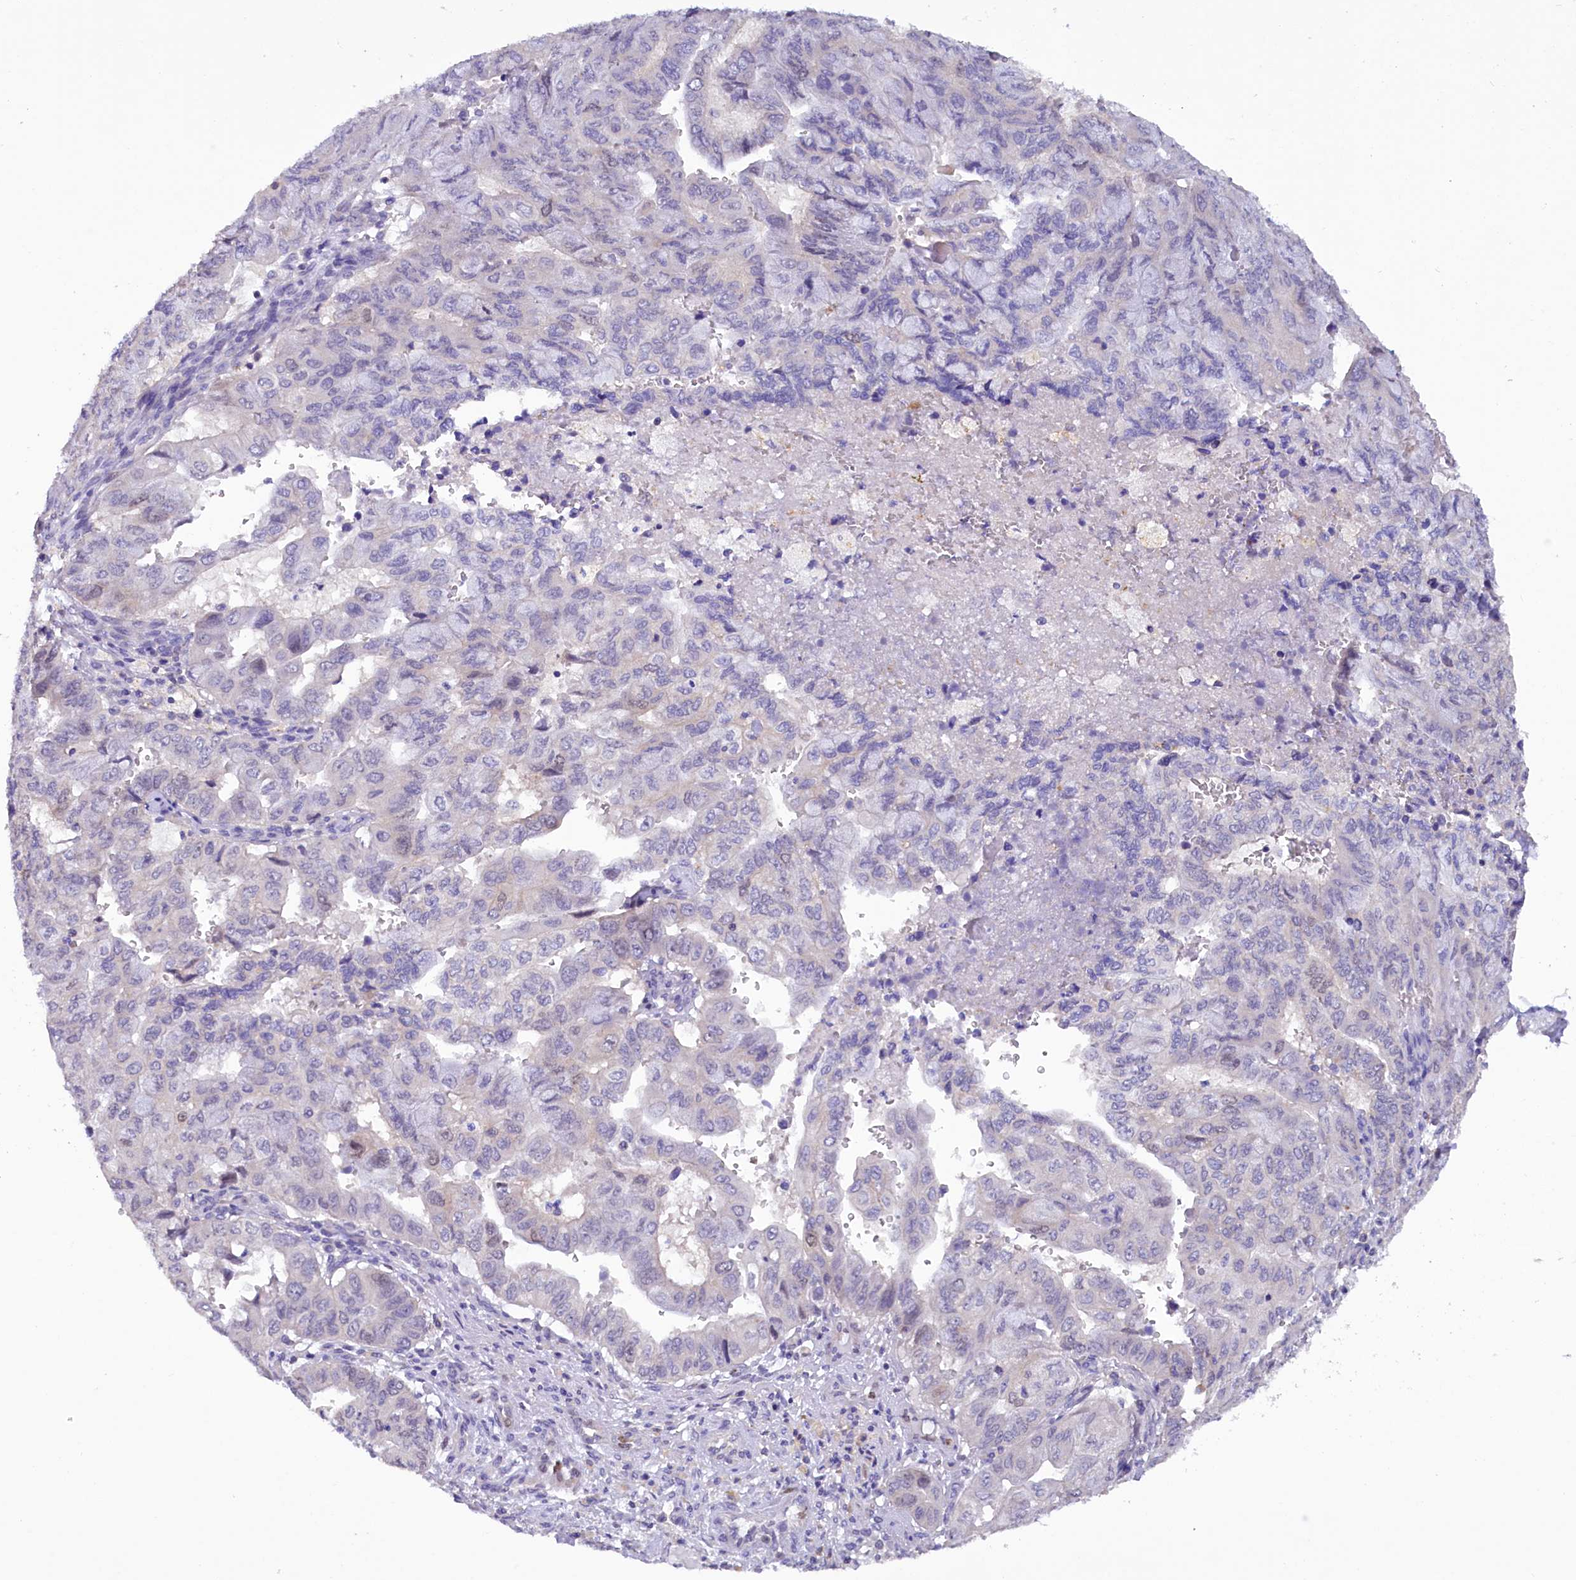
{"staining": {"intensity": "negative", "quantity": "none", "location": "none"}, "tissue": "pancreatic cancer", "cell_type": "Tumor cells", "image_type": "cancer", "snomed": [{"axis": "morphology", "description": "Adenocarcinoma, NOS"}, {"axis": "topography", "description": "Pancreas"}], "caption": "Immunohistochemical staining of adenocarcinoma (pancreatic) reveals no significant staining in tumor cells.", "gene": "FAM111B", "patient": {"sex": "male", "age": 51}}